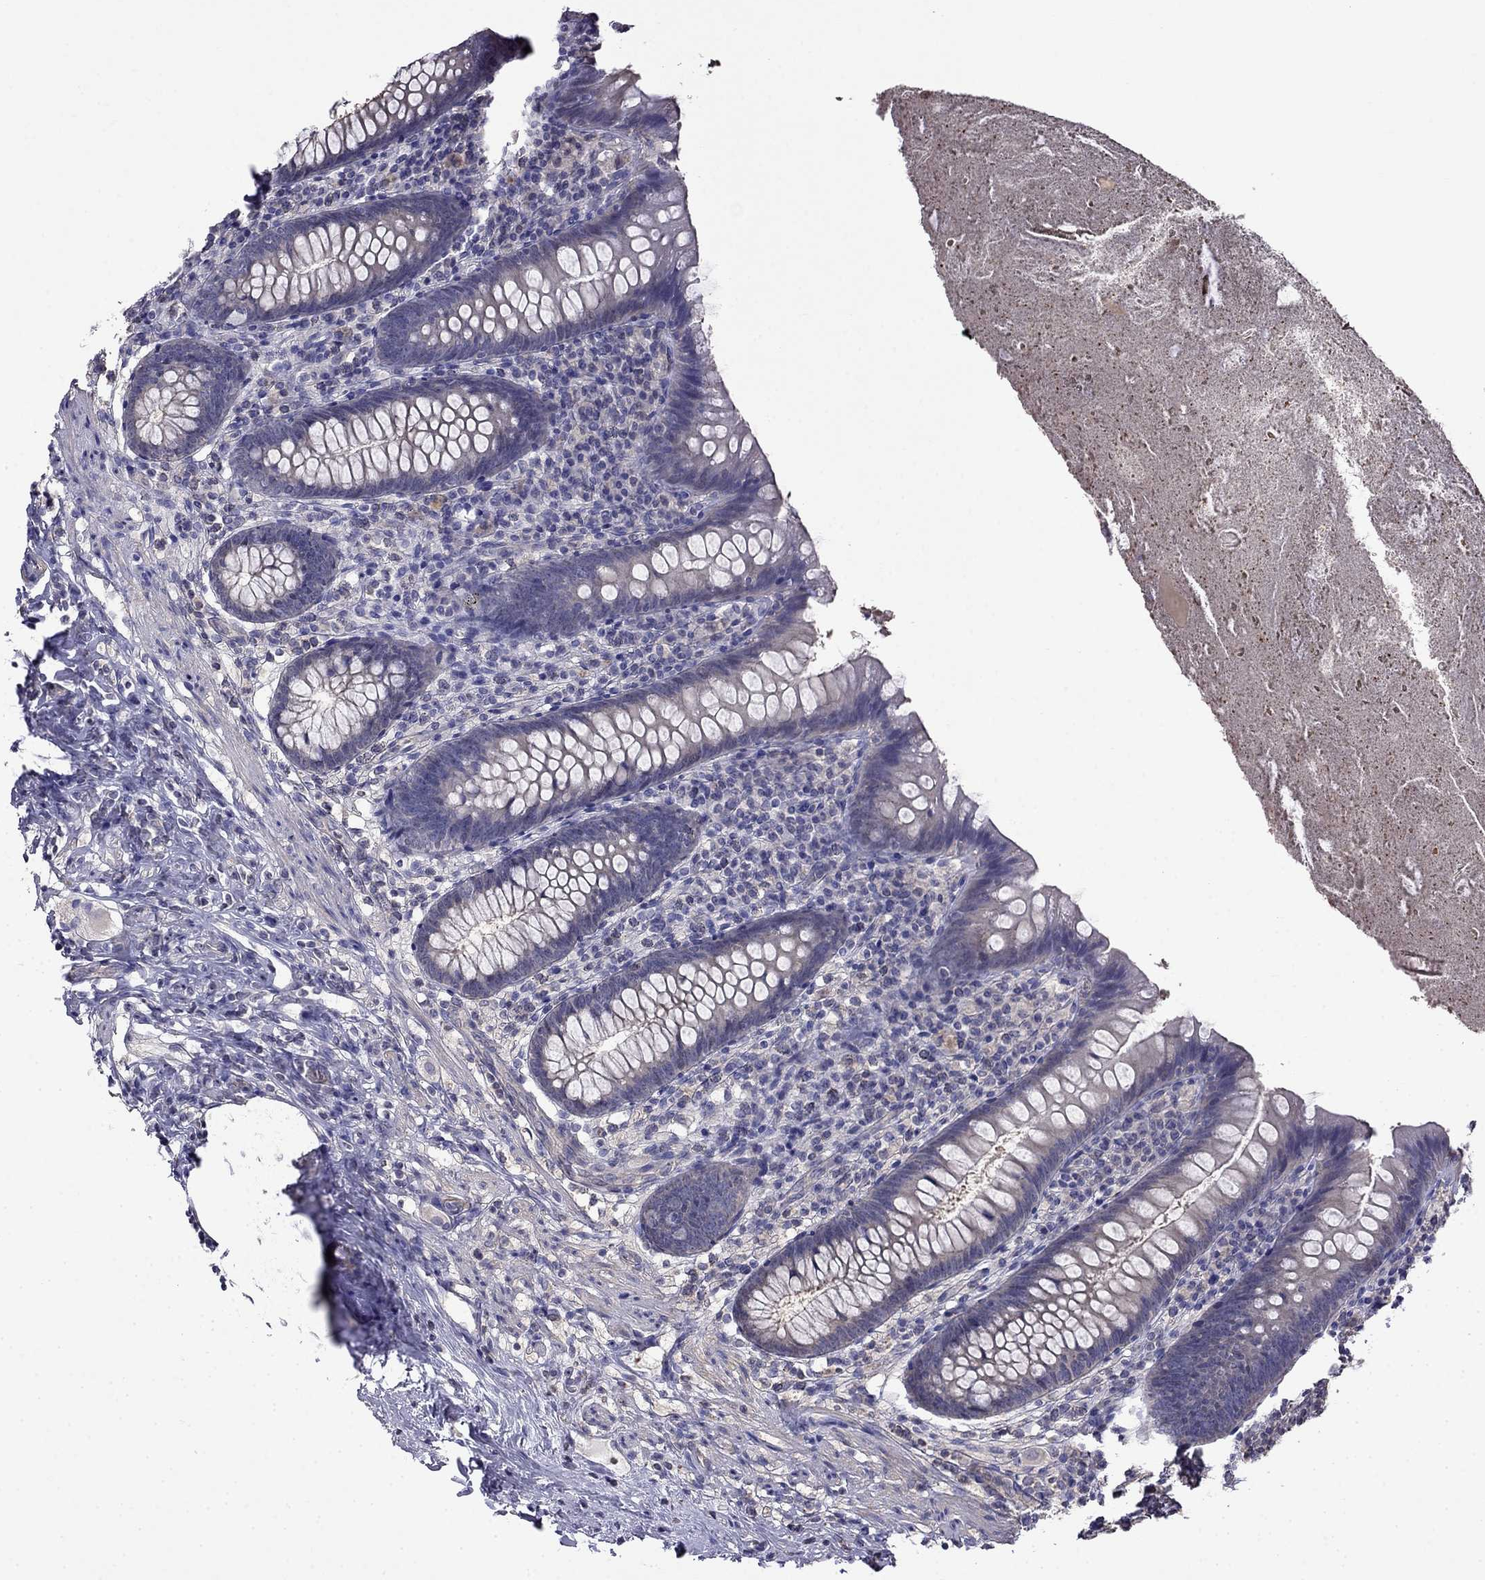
{"staining": {"intensity": "negative", "quantity": "none", "location": "none"}, "tissue": "appendix", "cell_type": "Glandular cells", "image_type": "normal", "snomed": [{"axis": "morphology", "description": "Normal tissue, NOS"}, {"axis": "topography", "description": "Appendix"}], "caption": "A micrograph of appendix stained for a protein shows no brown staining in glandular cells. (DAB (3,3'-diaminobenzidine) IHC, high magnification).", "gene": "GUCA1B", "patient": {"sex": "male", "age": 47}}